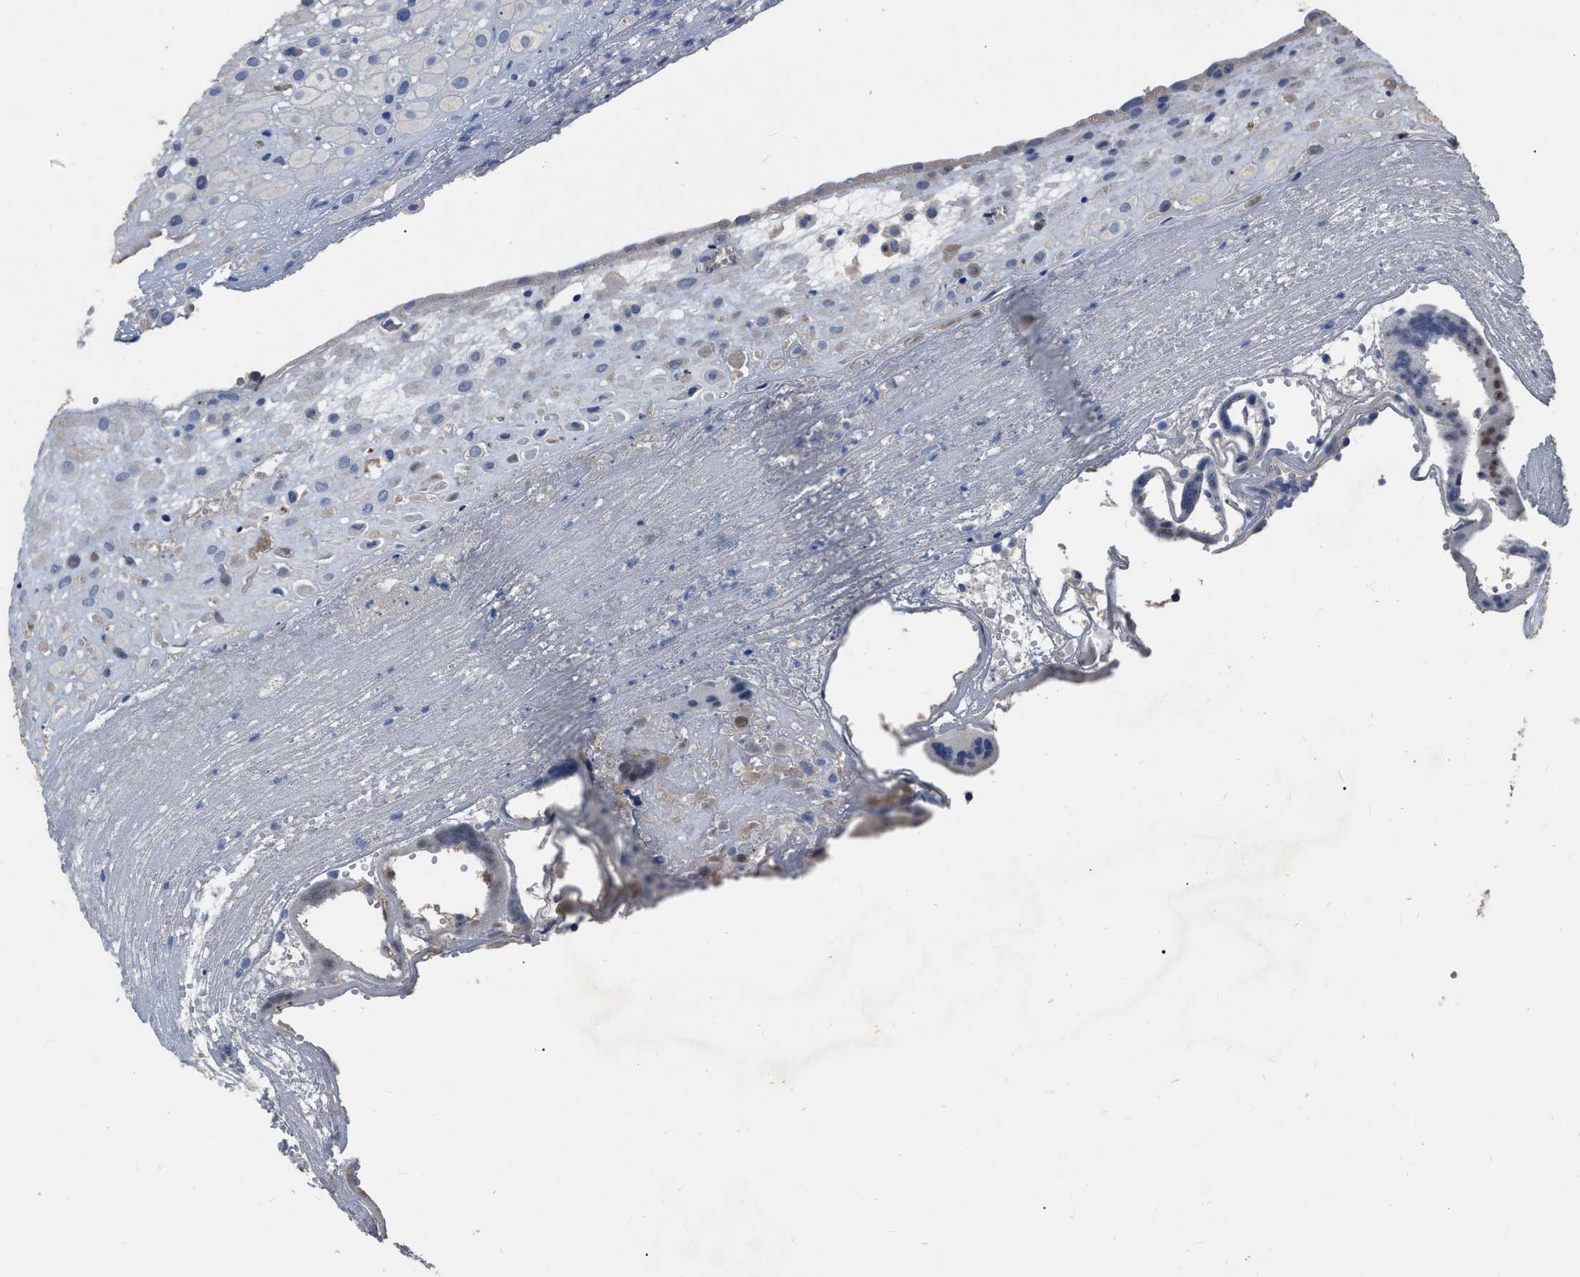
{"staining": {"intensity": "negative", "quantity": "none", "location": "none"}, "tissue": "placenta", "cell_type": "Decidual cells", "image_type": "normal", "snomed": [{"axis": "morphology", "description": "Normal tissue, NOS"}, {"axis": "topography", "description": "Placenta"}], "caption": "Immunohistochemistry (IHC) image of normal human placenta stained for a protein (brown), which displays no staining in decidual cells.", "gene": "HABP2", "patient": {"sex": "female", "age": 18}}